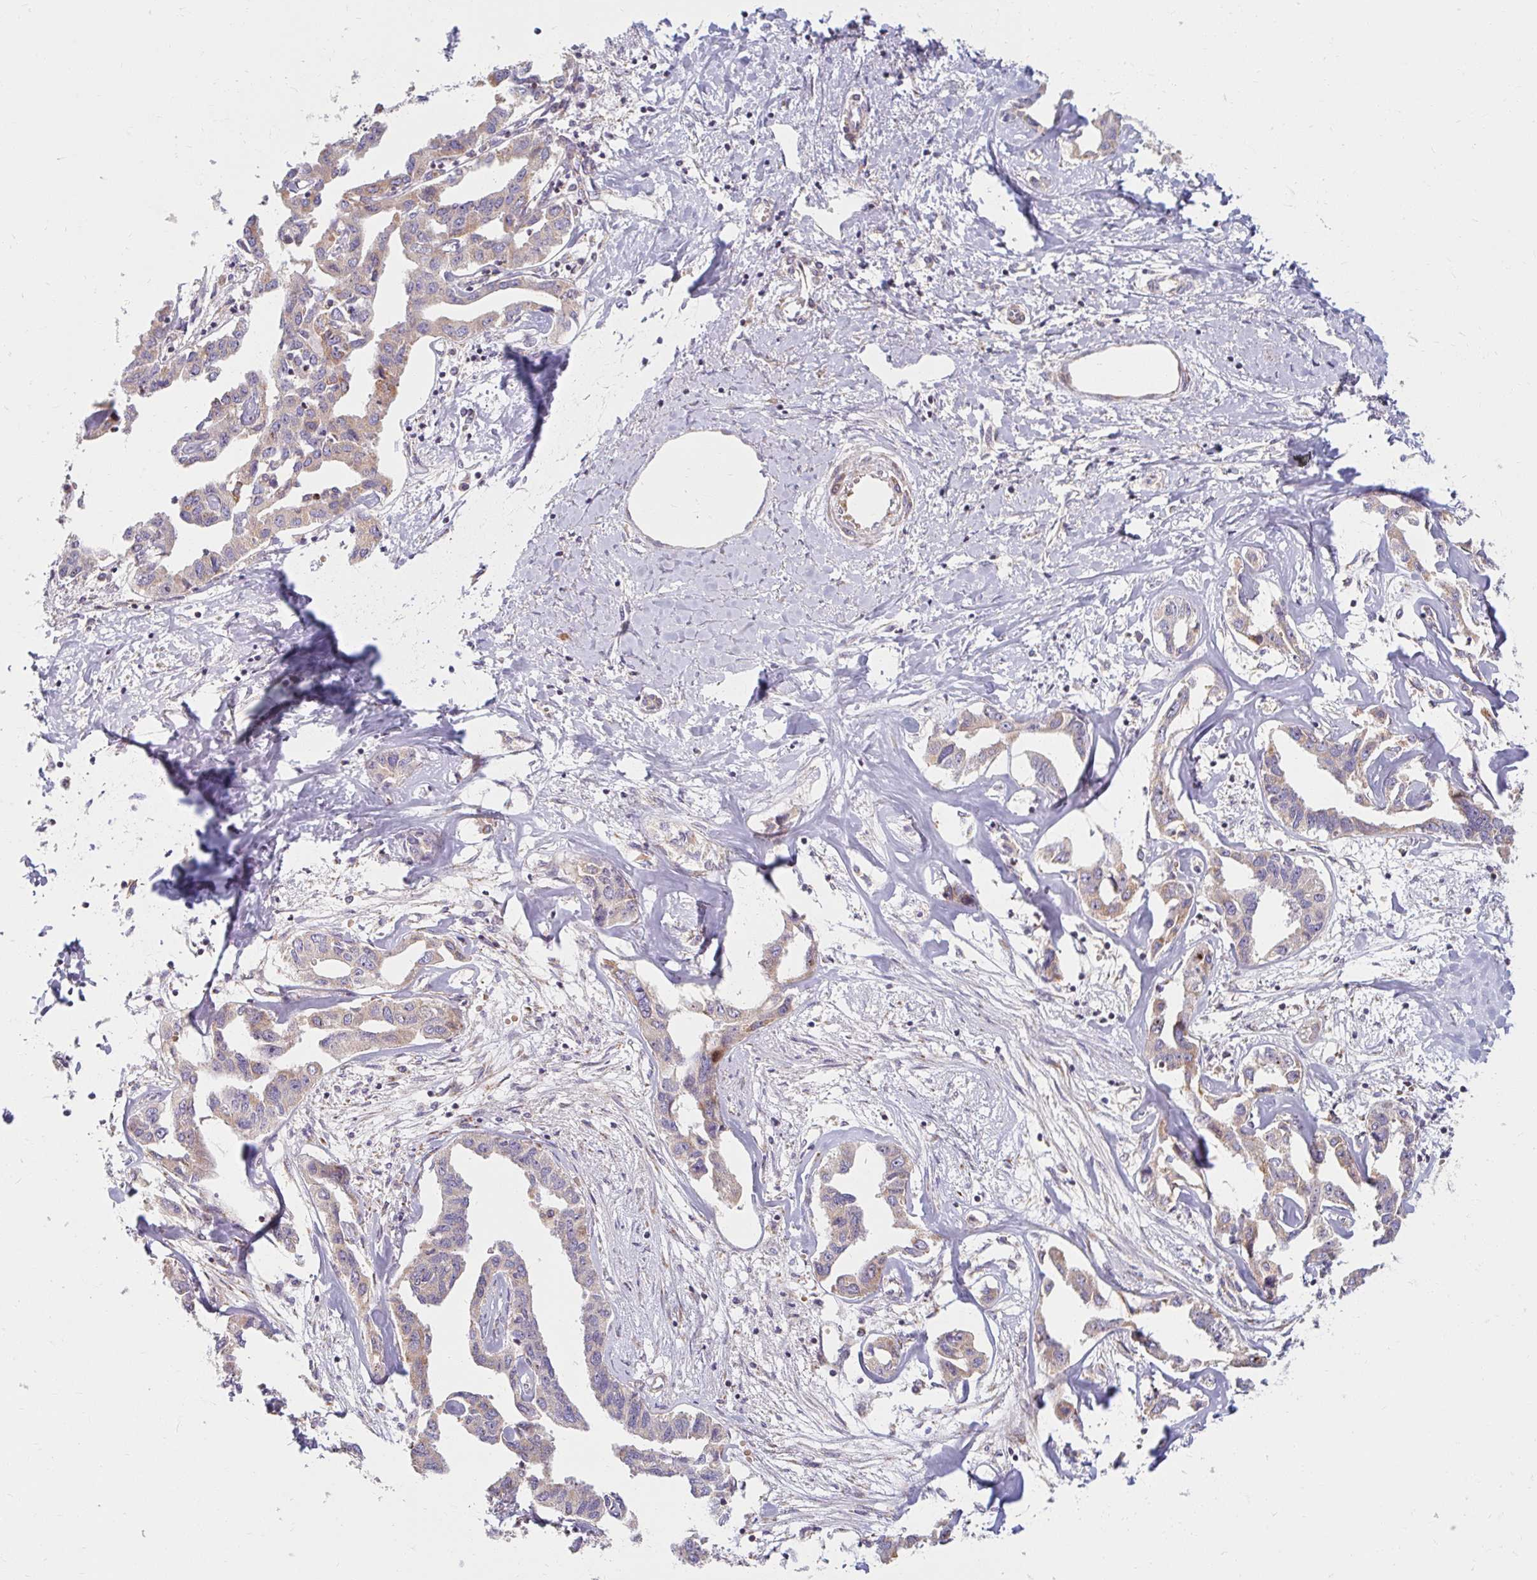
{"staining": {"intensity": "weak", "quantity": "<25%", "location": "cytoplasmic/membranous"}, "tissue": "liver cancer", "cell_type": "Tumor cells", "image_type": "cancer", "snomed": [{"axis": "morphology", "description": "Cholangiocarcinoma"}, {"axis": "topography", "description": "Liver"}], "caption": "Immunohistochemistry (IHC) histopathology image of human cholangiocarcinoma (liver) stained for a protein (brown), which reveals no positivity in tumor cells. (DAB IHC with hematoxylin counter stain).", "gene": "SKP2", "patient": {"sex": "male", "age": 59}}